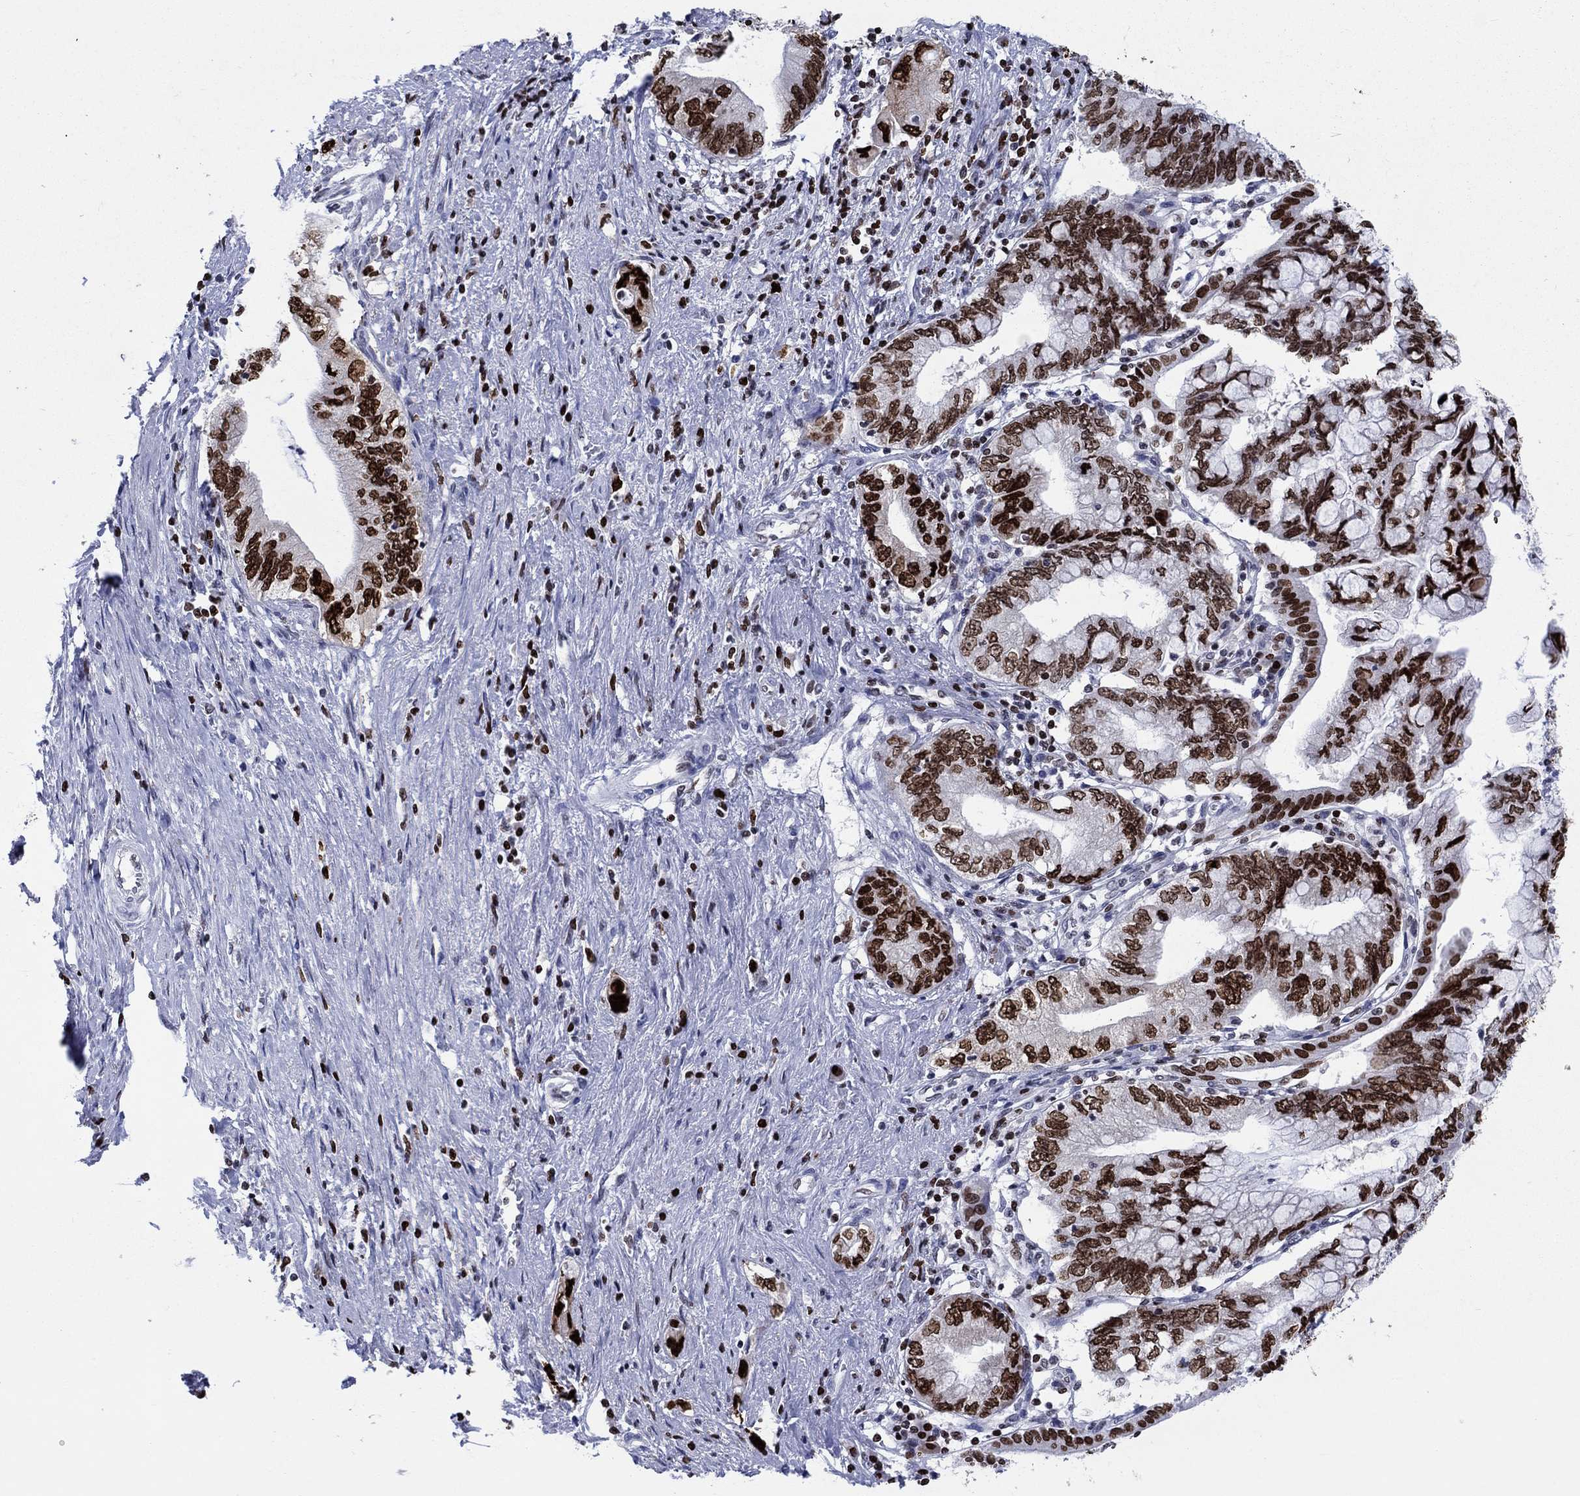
{"staining": {"intensity": "strong", "quantity": ">75%", "location": "nuclear"}, "tissue": "pancreatic cancer", "cell_type": "Tumor cells", "image_type": "cancer", "snomed": [{"axis": "morphology", "description": "Adenocarcinoma, NOS"}, {"axis": "topography", "description": "Pancreas"}], "caption": "IHC image of neoplastic tissue: human adenocarcinoma (pancreatic) stained using IHC exhibits high levels of strong protein expression localized specifically in the nuclear of tumor cells, appearing as a nuclear brown color.", "gene": "HMGA1", "patient": {"sex": "female", "age": 73}}